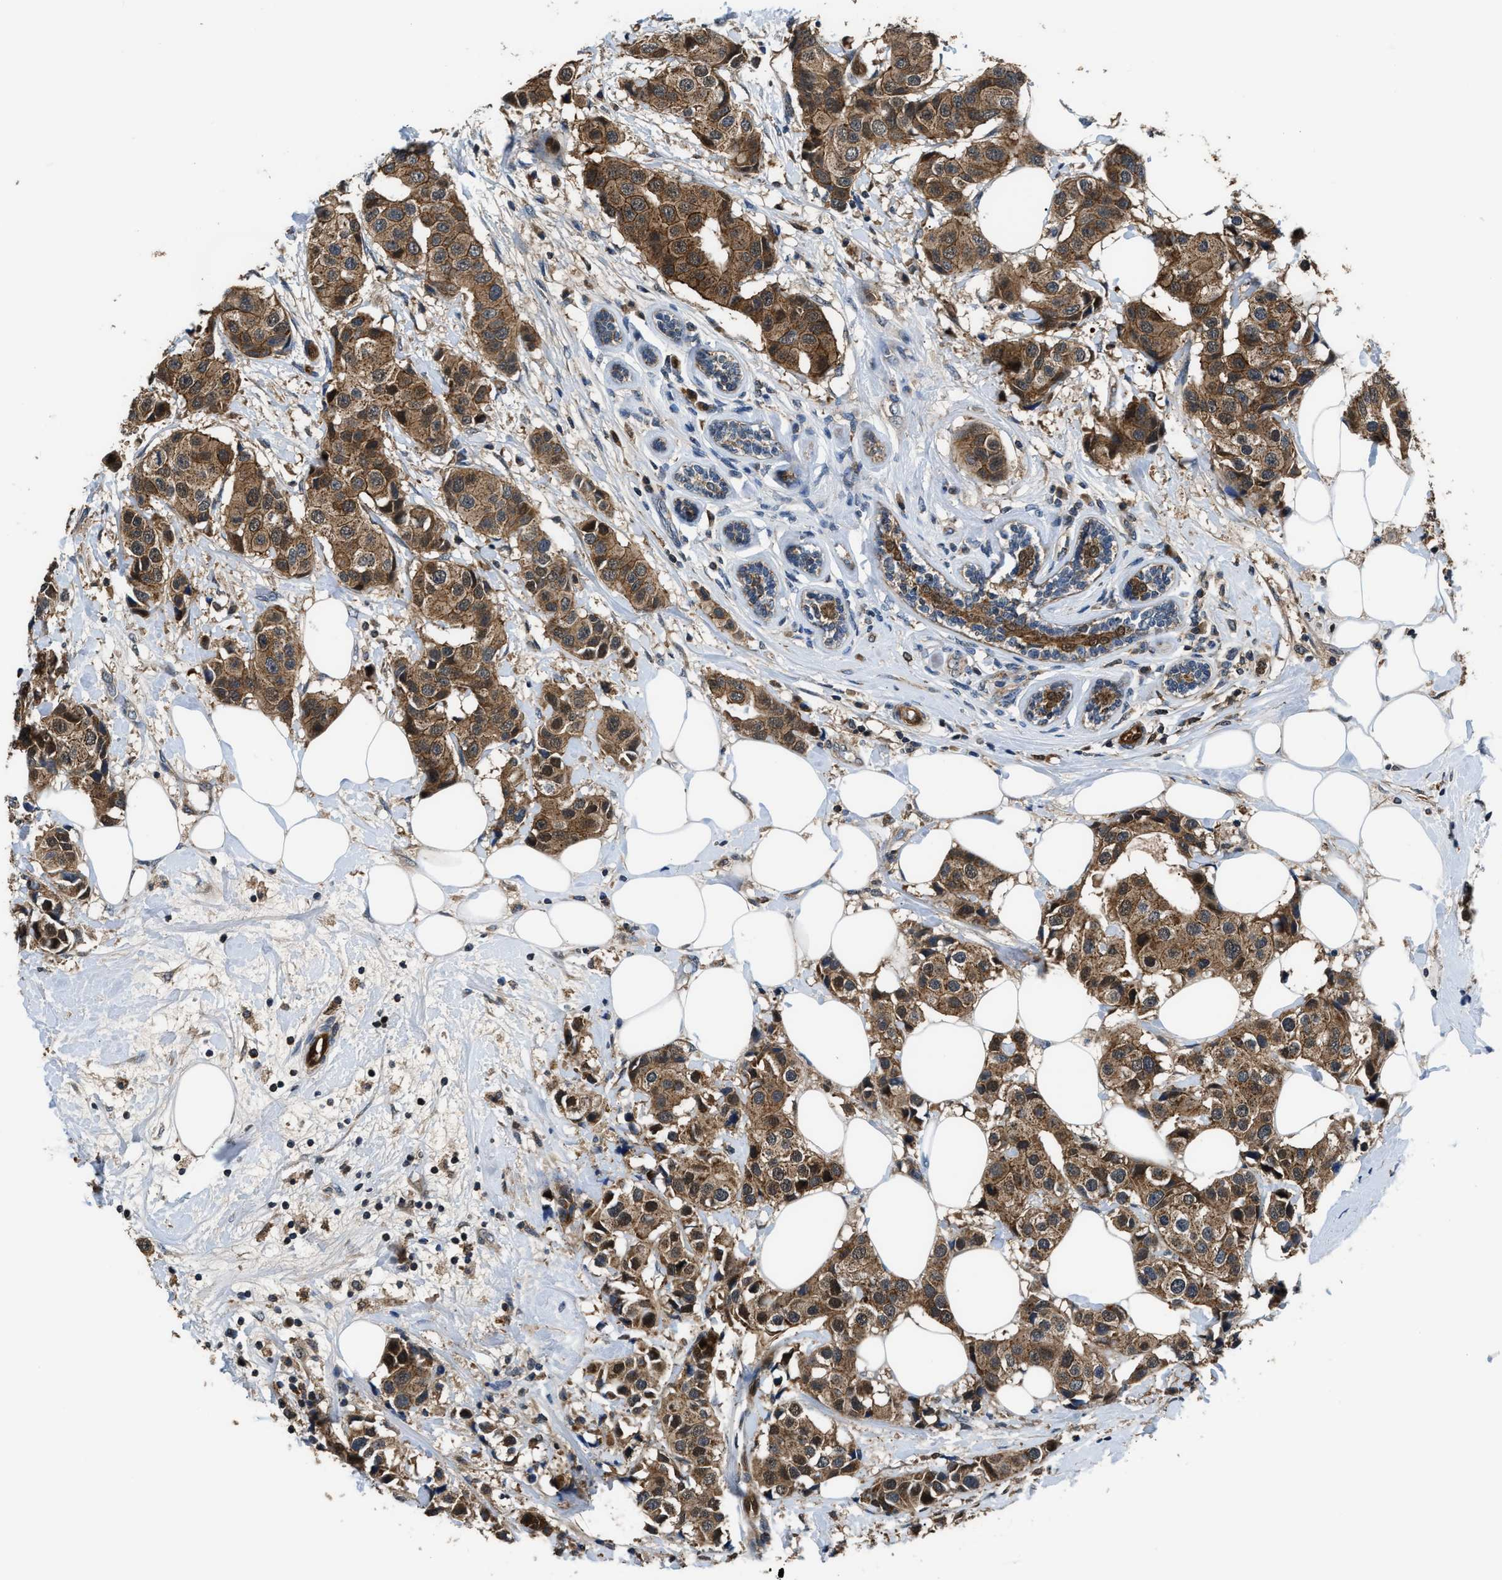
{"staining": {"intensity": "moderate", "quantity": ">75%", "location": "cytoplasmic/membranous"}, "tissue": "breast cancer", "cell_type": "Tumor cells", "image_type": "cancer", "snomed": [{"axis": "morphology", "description": "Normal tissue, NOS"}, {"axis": "morphology", "description": "Duct carcinoma"}, {"axis": "topography", "description": "Breast"}], "caption": "Immunohistochemistry of breast cancer demonstrates medium levels of moderate cytoplasmic/membranous staining in about >75% of tumor cells. (DAB (3,3'-diaminobenzidine) IHC with brightfield microscopy, high magnification).", "gene": "PPA1", "patient": {"sex": "female", "age": 39}}